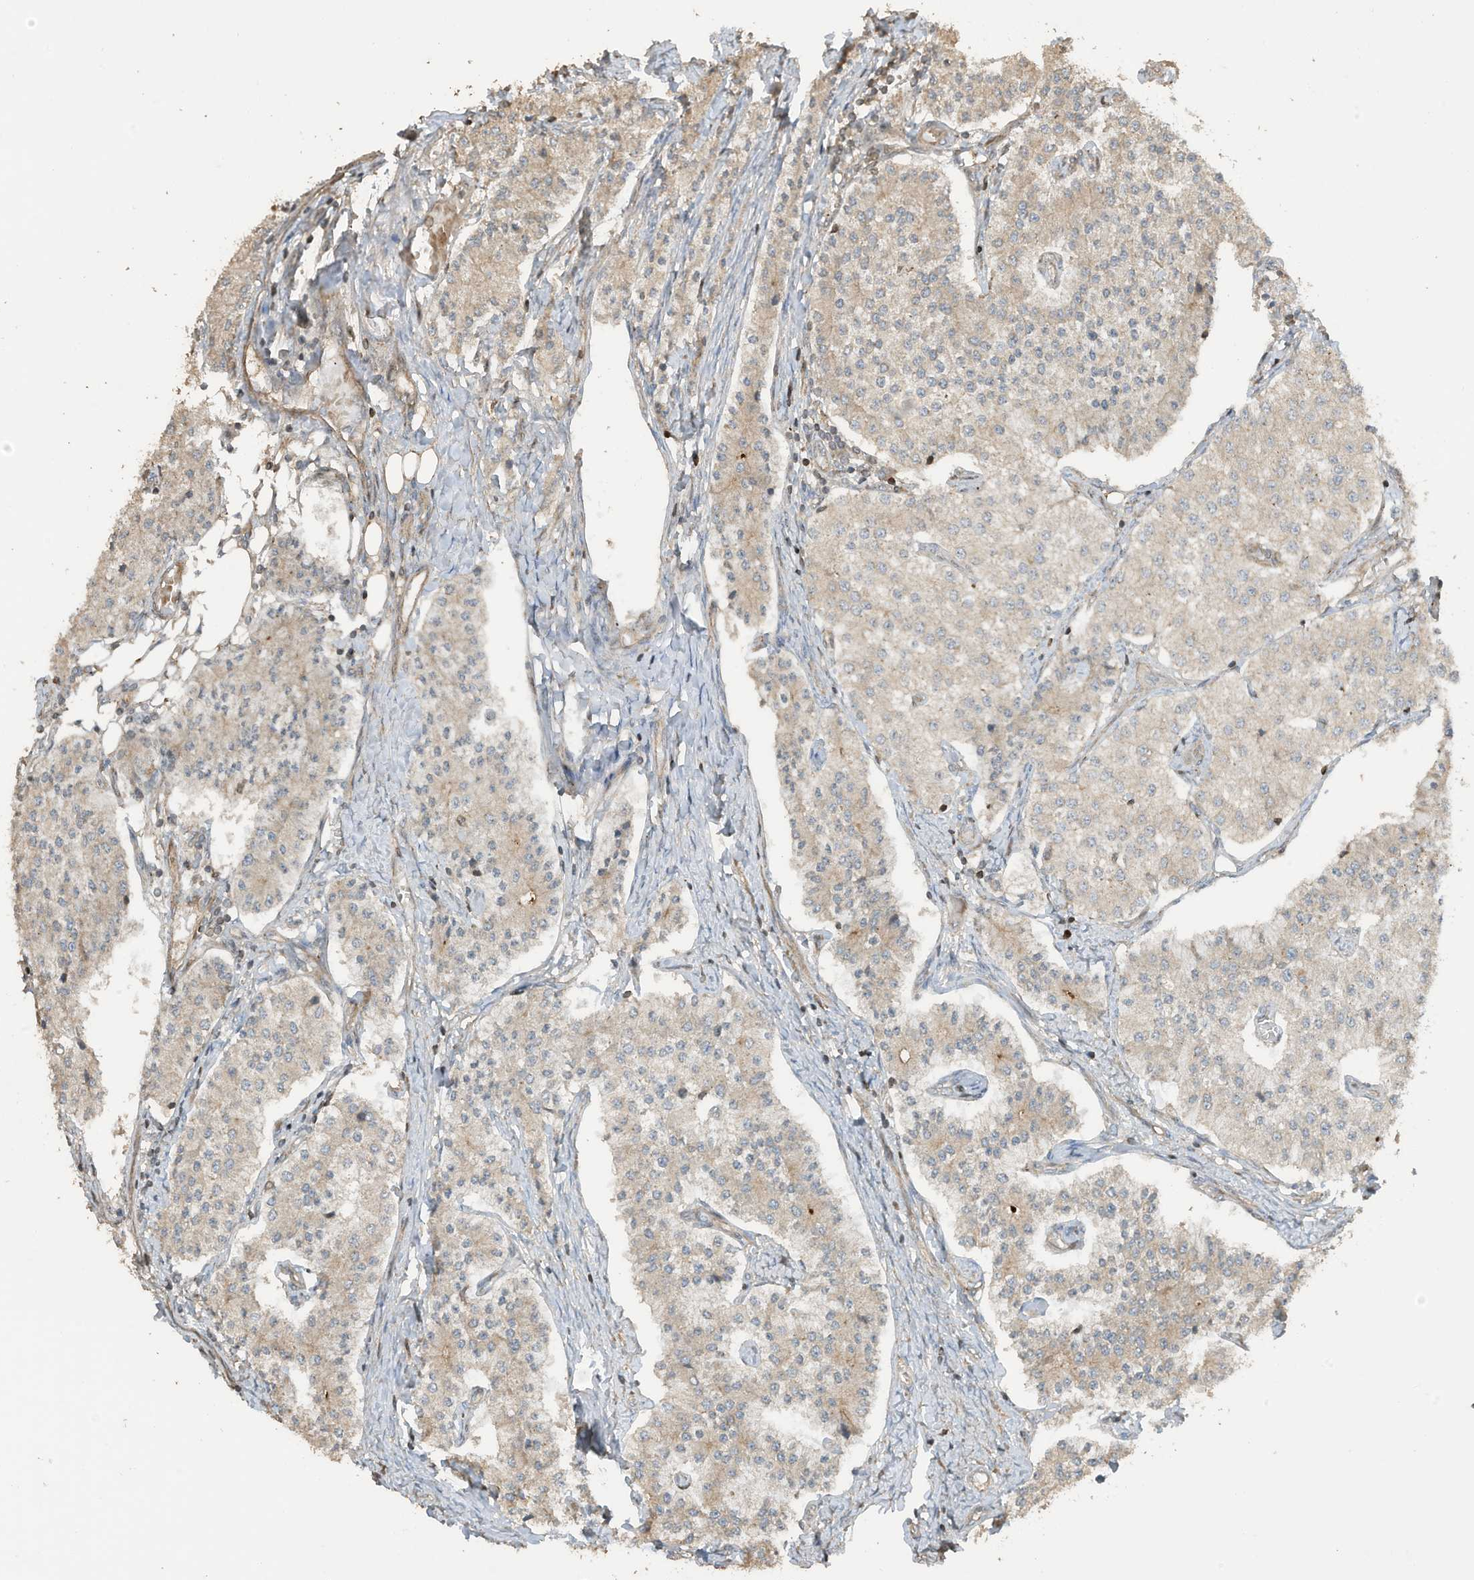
{"staining": {"intensity": "weak", "quantity": ">75%", "location": "cytoplasmic/membranous"}, "tissue": "carcinoid", "cell_type": "Tumor cells", "image_type": "cancer", "snomed": [{"axis": "morphology", "description": "Carcinoid, malignant, NOS"}, {"axis": "topography", "description": "Colon"}], "caption": "Malignant carcinoid stained with DAB immunohistochemistry shows low levels of weak cytoplasmic/membranous positivity in approximately >75% of tumor cells.", "gene": "ZNF653", "patient": {"sex": "female", "age": 52}}